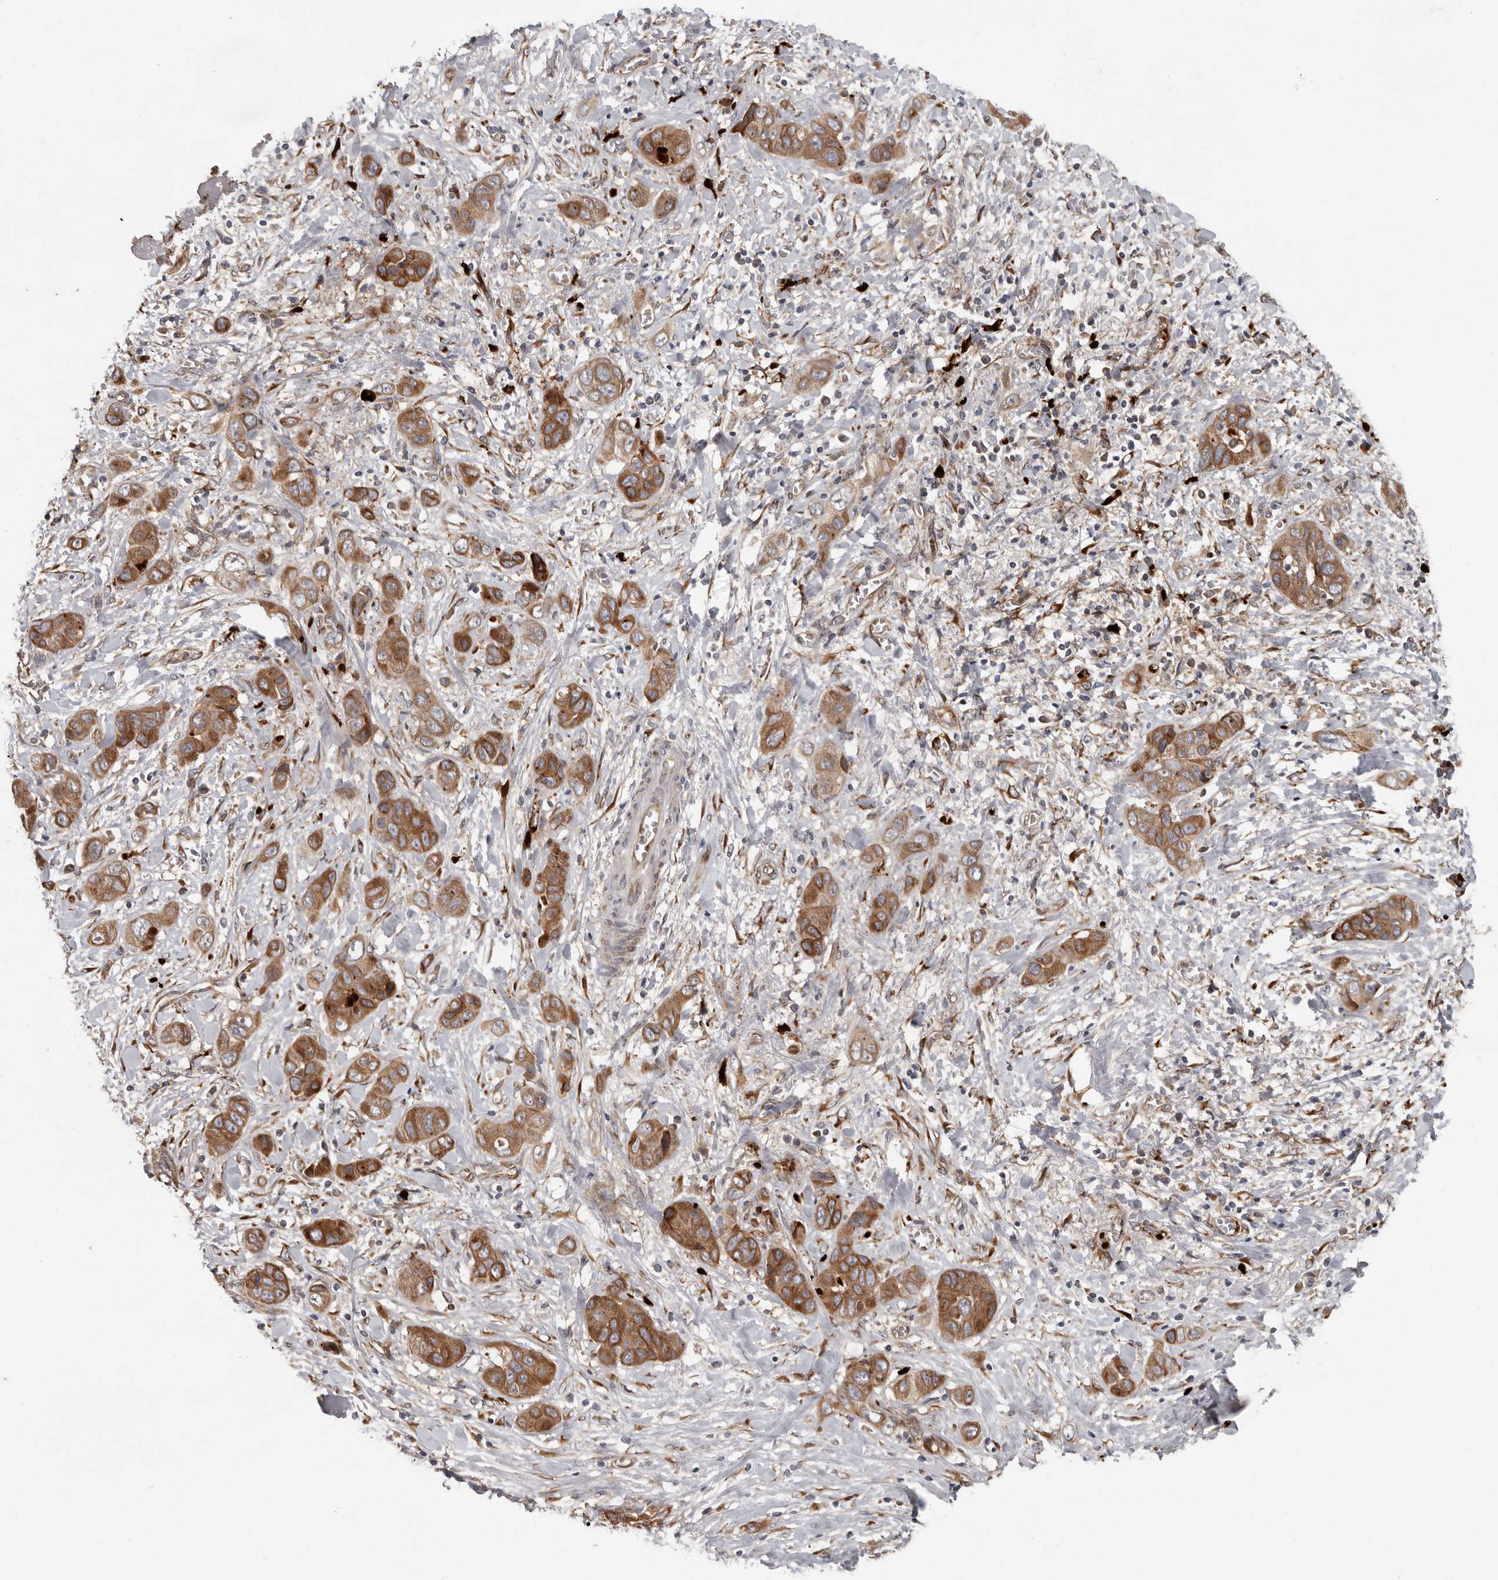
{"staining": {"intensity": "moderate", "quantity": ">75%", "location": "cytoplasmic/membranous"}, "tissue": "liver cancer", "cell_type": "Tumor cells", "image_type": "cancer", "snomed": [{"axis": "morphology", "description": "Cholangiocarcinoma"}, {"axis": "topography", "description": "Liver"}], "caption": "Immunohistochemistry of human liver cancer reveals medium levels of moderate cytoplasmic/membranous expression in about >75% of tumor cells.", "gene": "MTF1", "patient": {"sex": "female", "age": 52}}